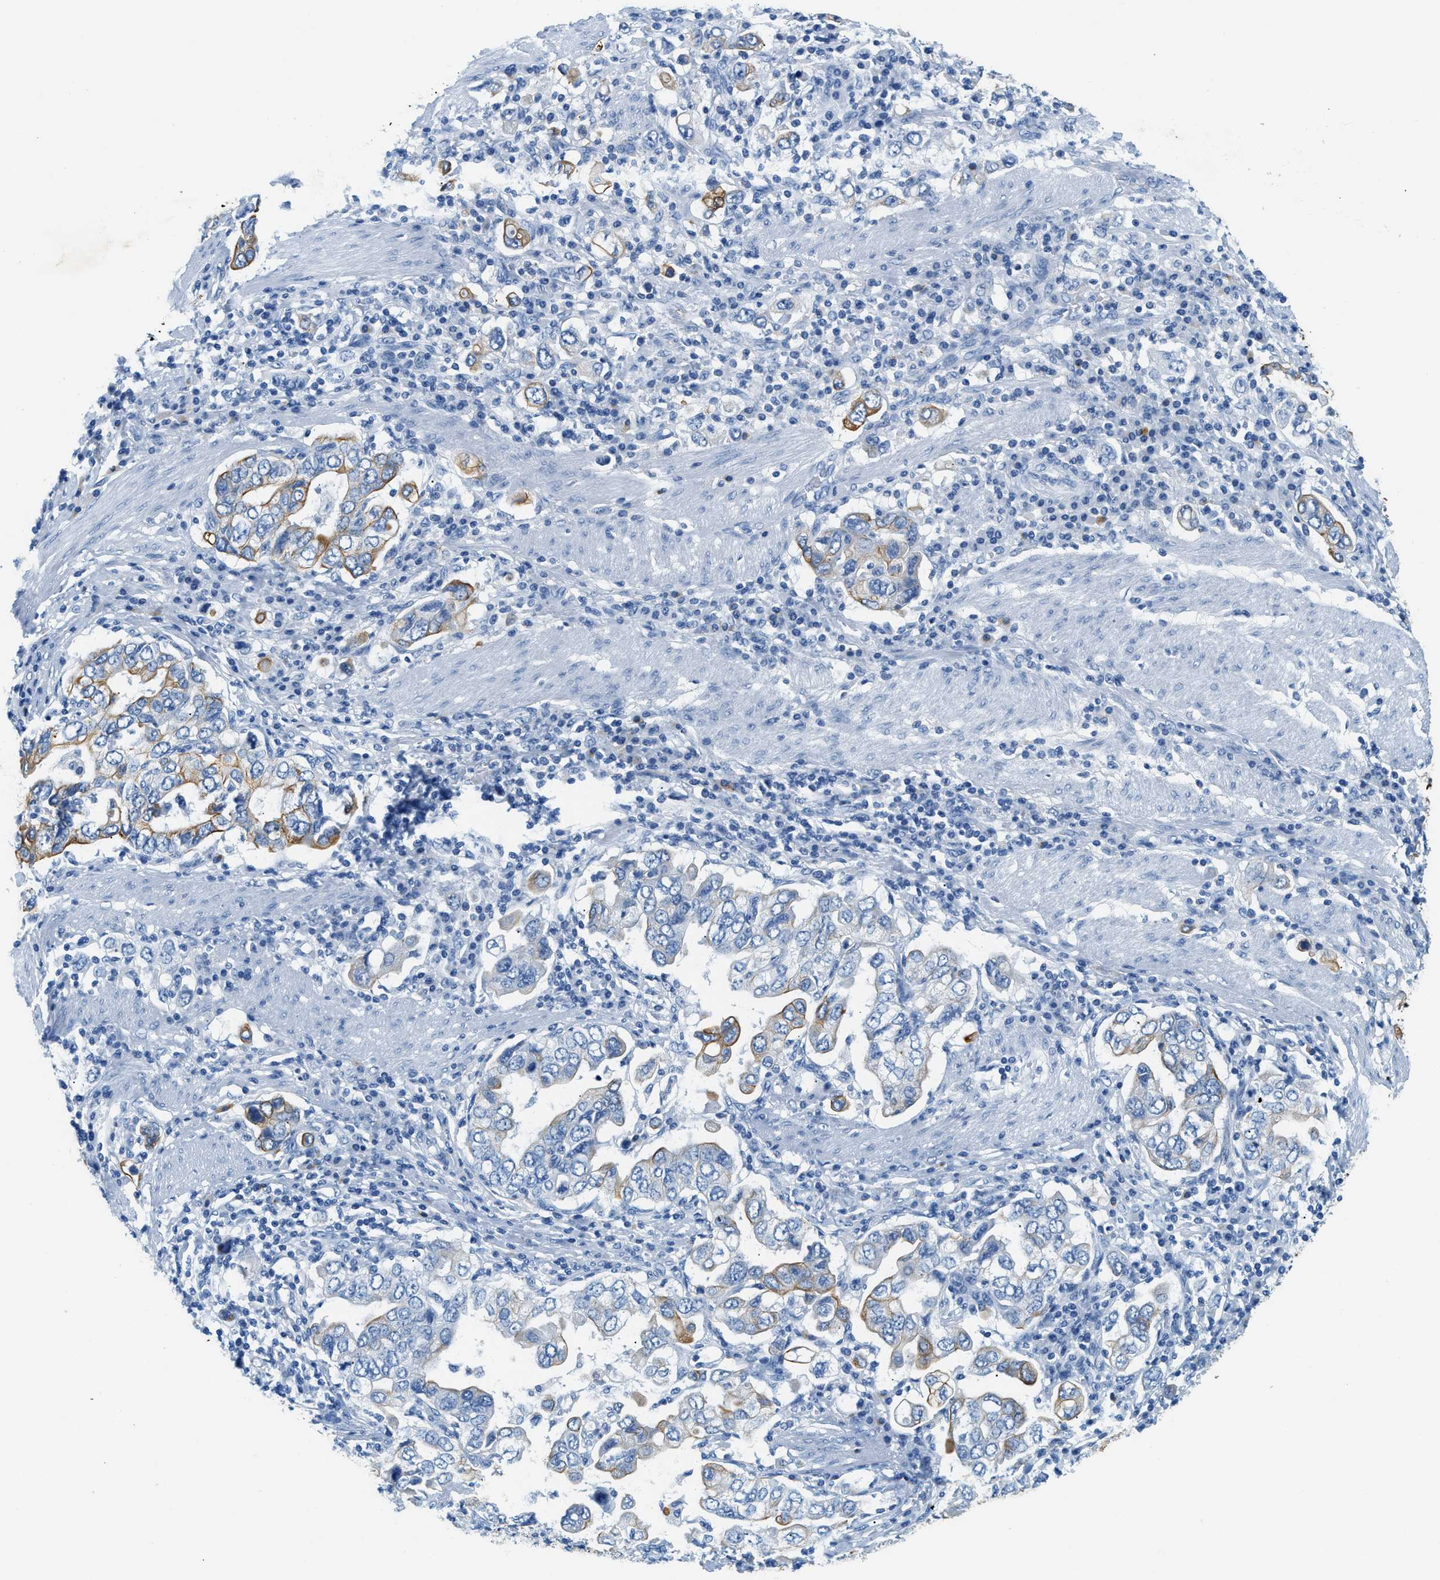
{"staining": {"intensity": "moderate", "quantity": "<25%", "location": "cytoplasmic/membranous"}, "tissue": "stomach cancer", "cell_type": "Tumor cells", "image_type": "cancer", "snomed": [{"axis": "morphology", "description": "Adenocarcinoma, NOS"}, {"axis": "topography", "description": "Stomach, upper"}], "caption": "This is a micrograph of immunohistochemistry (IHC) staining of stomach cancer, which shows moderate positivity in the cytoplasmic/membranous of tumor cells.", "gene": "STXBP2", "patient": {"sex": "male", "age": 62}}